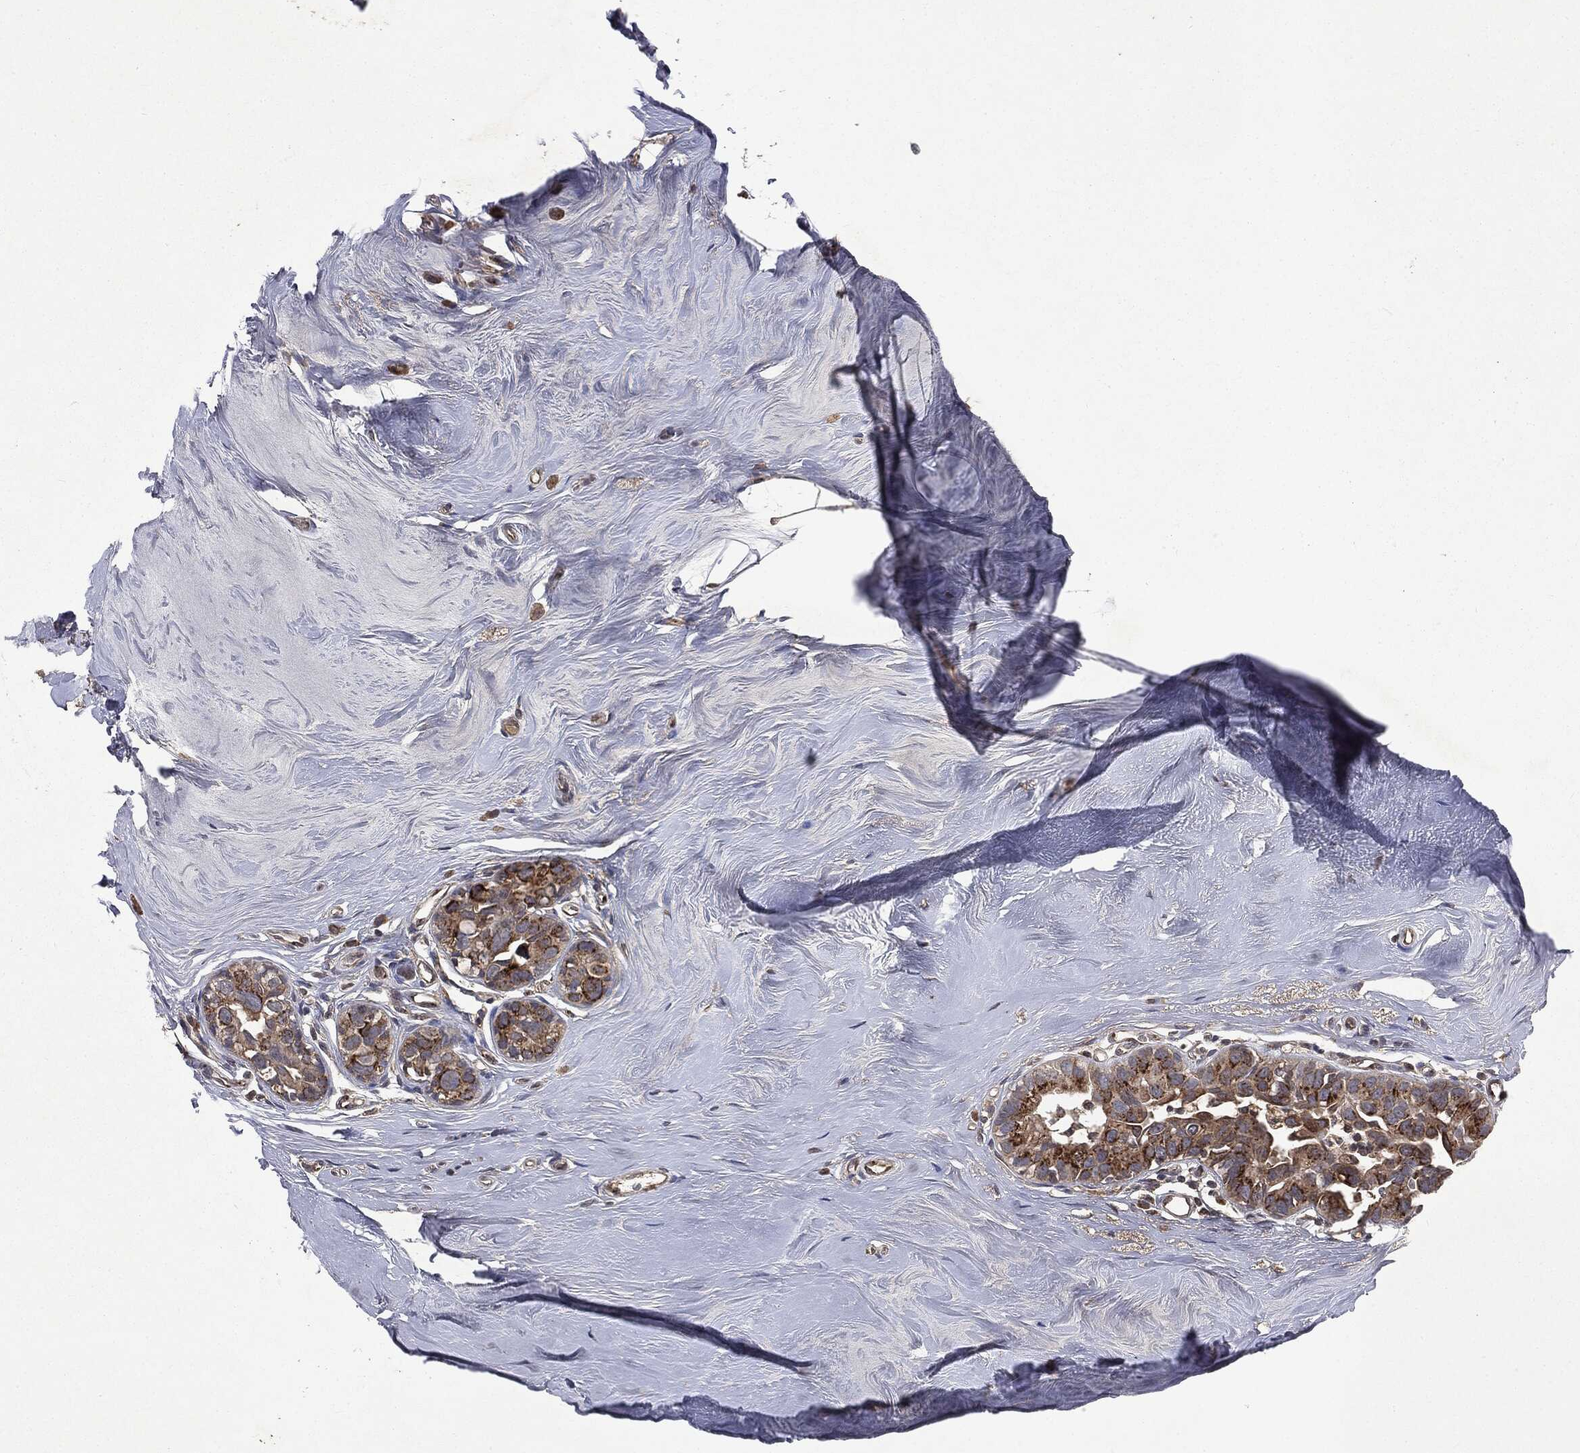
{"staining": {"intensity": "strong", "quantity": ">75%", "location": "cytoplasmic/membranous"}, "tissue": "breast cancer", "cell_type": "Tumor cells", "image_type": "cancer", "snomed": [{"axis": "morphology", "description": "Duct carcinoma"}, {"axis": "topography", "description": "Breast"}], "caption": "IHC (DAB (3,3'-diaminobenzidine)) staining of breast cancer (invasive ductal carcinoma) demonstrates strong cytoplasmic/membranous protein staining in approximately >75% of tumor cells.", "gene": "PLPPR2", "patient": {"sex": "female", "age": 55}}